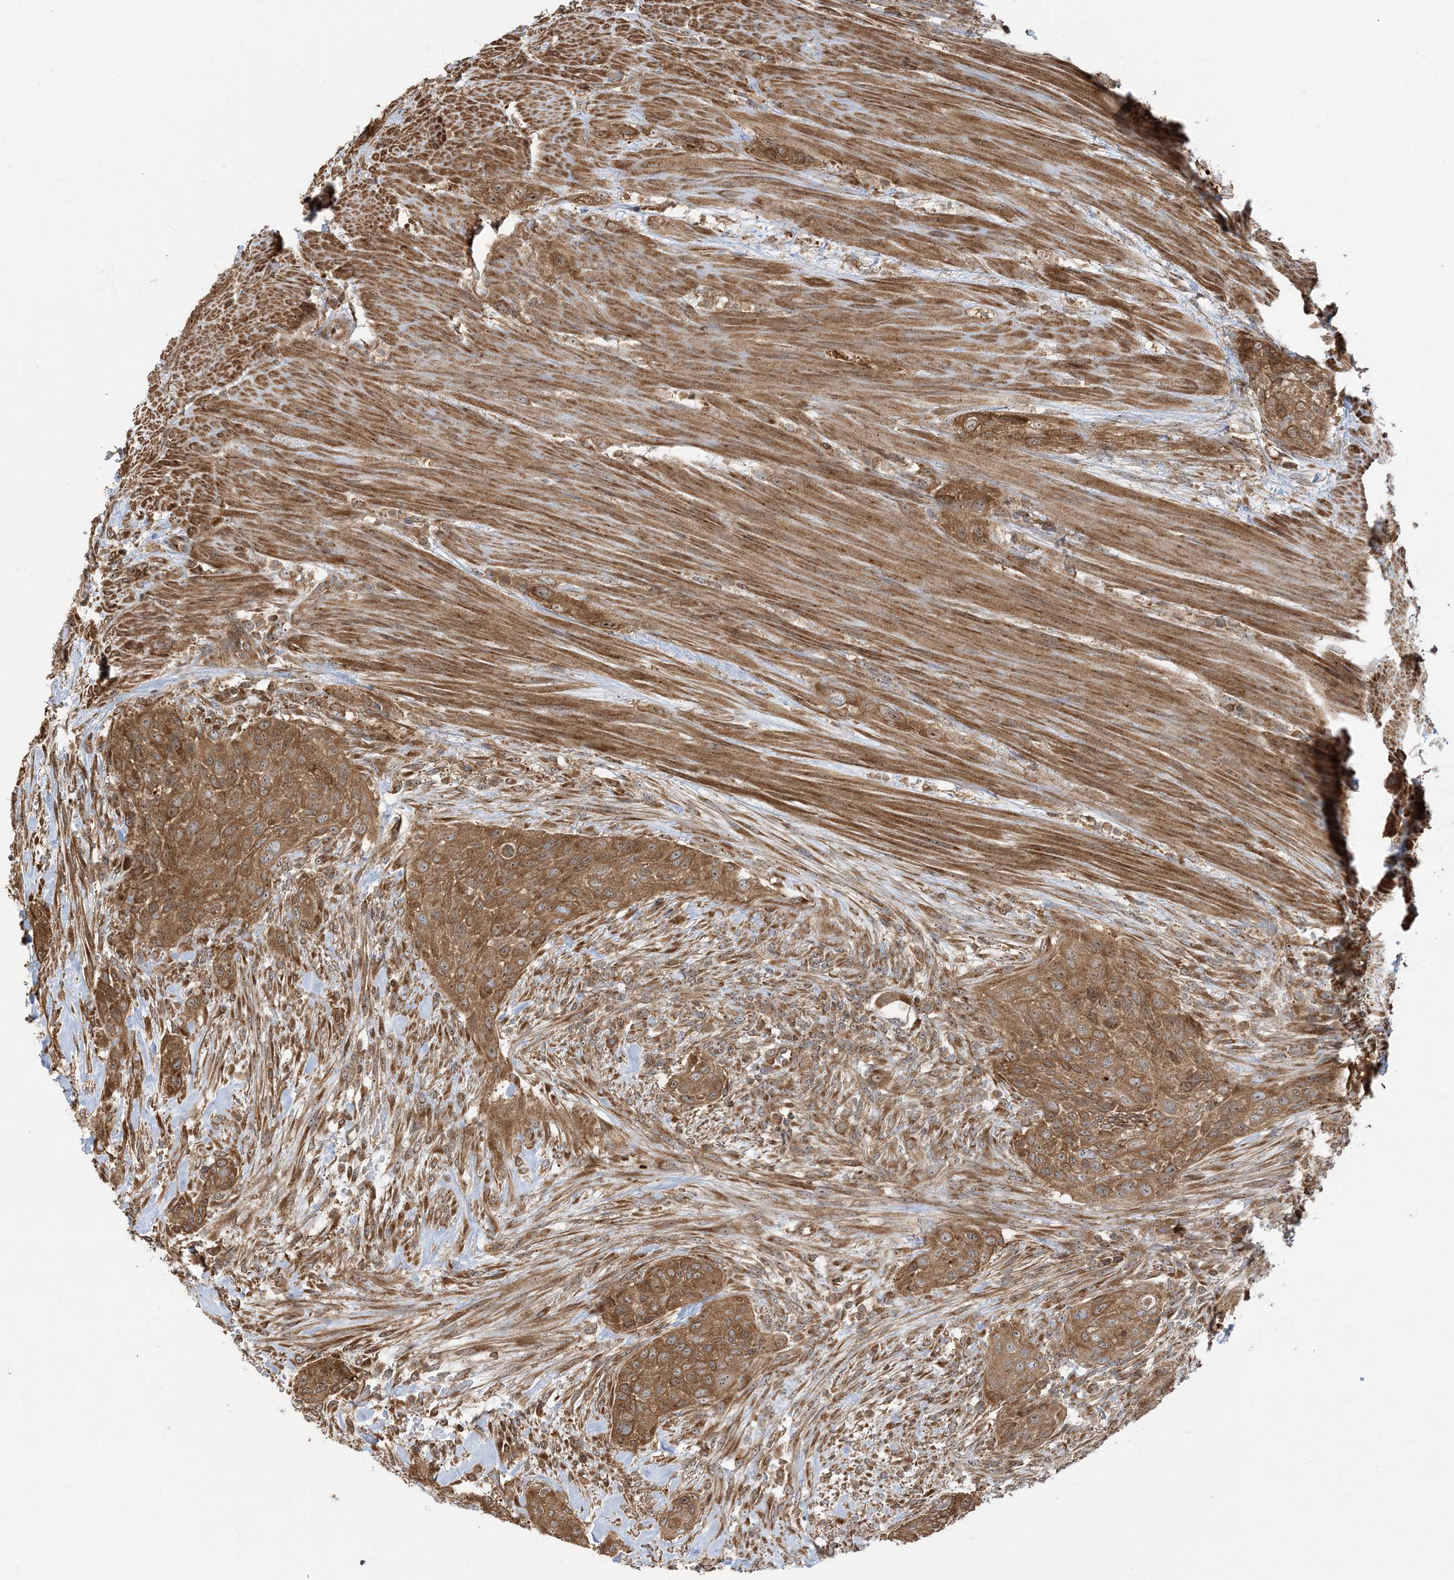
{"staining": {"intensity": "strong", "quantity": ">75%", "location": "cytoplasmic/membranous,nuclear"}, "tissue": "urothelial cancer", "cell_type": "Tumor cells", "image_type": "cancer", "snomed": [{"axis": "morphology", "description": "Urothelial carcinoma, High grade"}, {"axis": "topography", "description": "Urinary bladder"}], "caption": "Urothelial cancer was stained to show a protein in brown. There is high levels of strong cytoplasmic/membranous and nuclear positivity in approximately >75% of tumor cells.", "gene": "SRP72", "patient": {"sex": "male", "age": 35}}